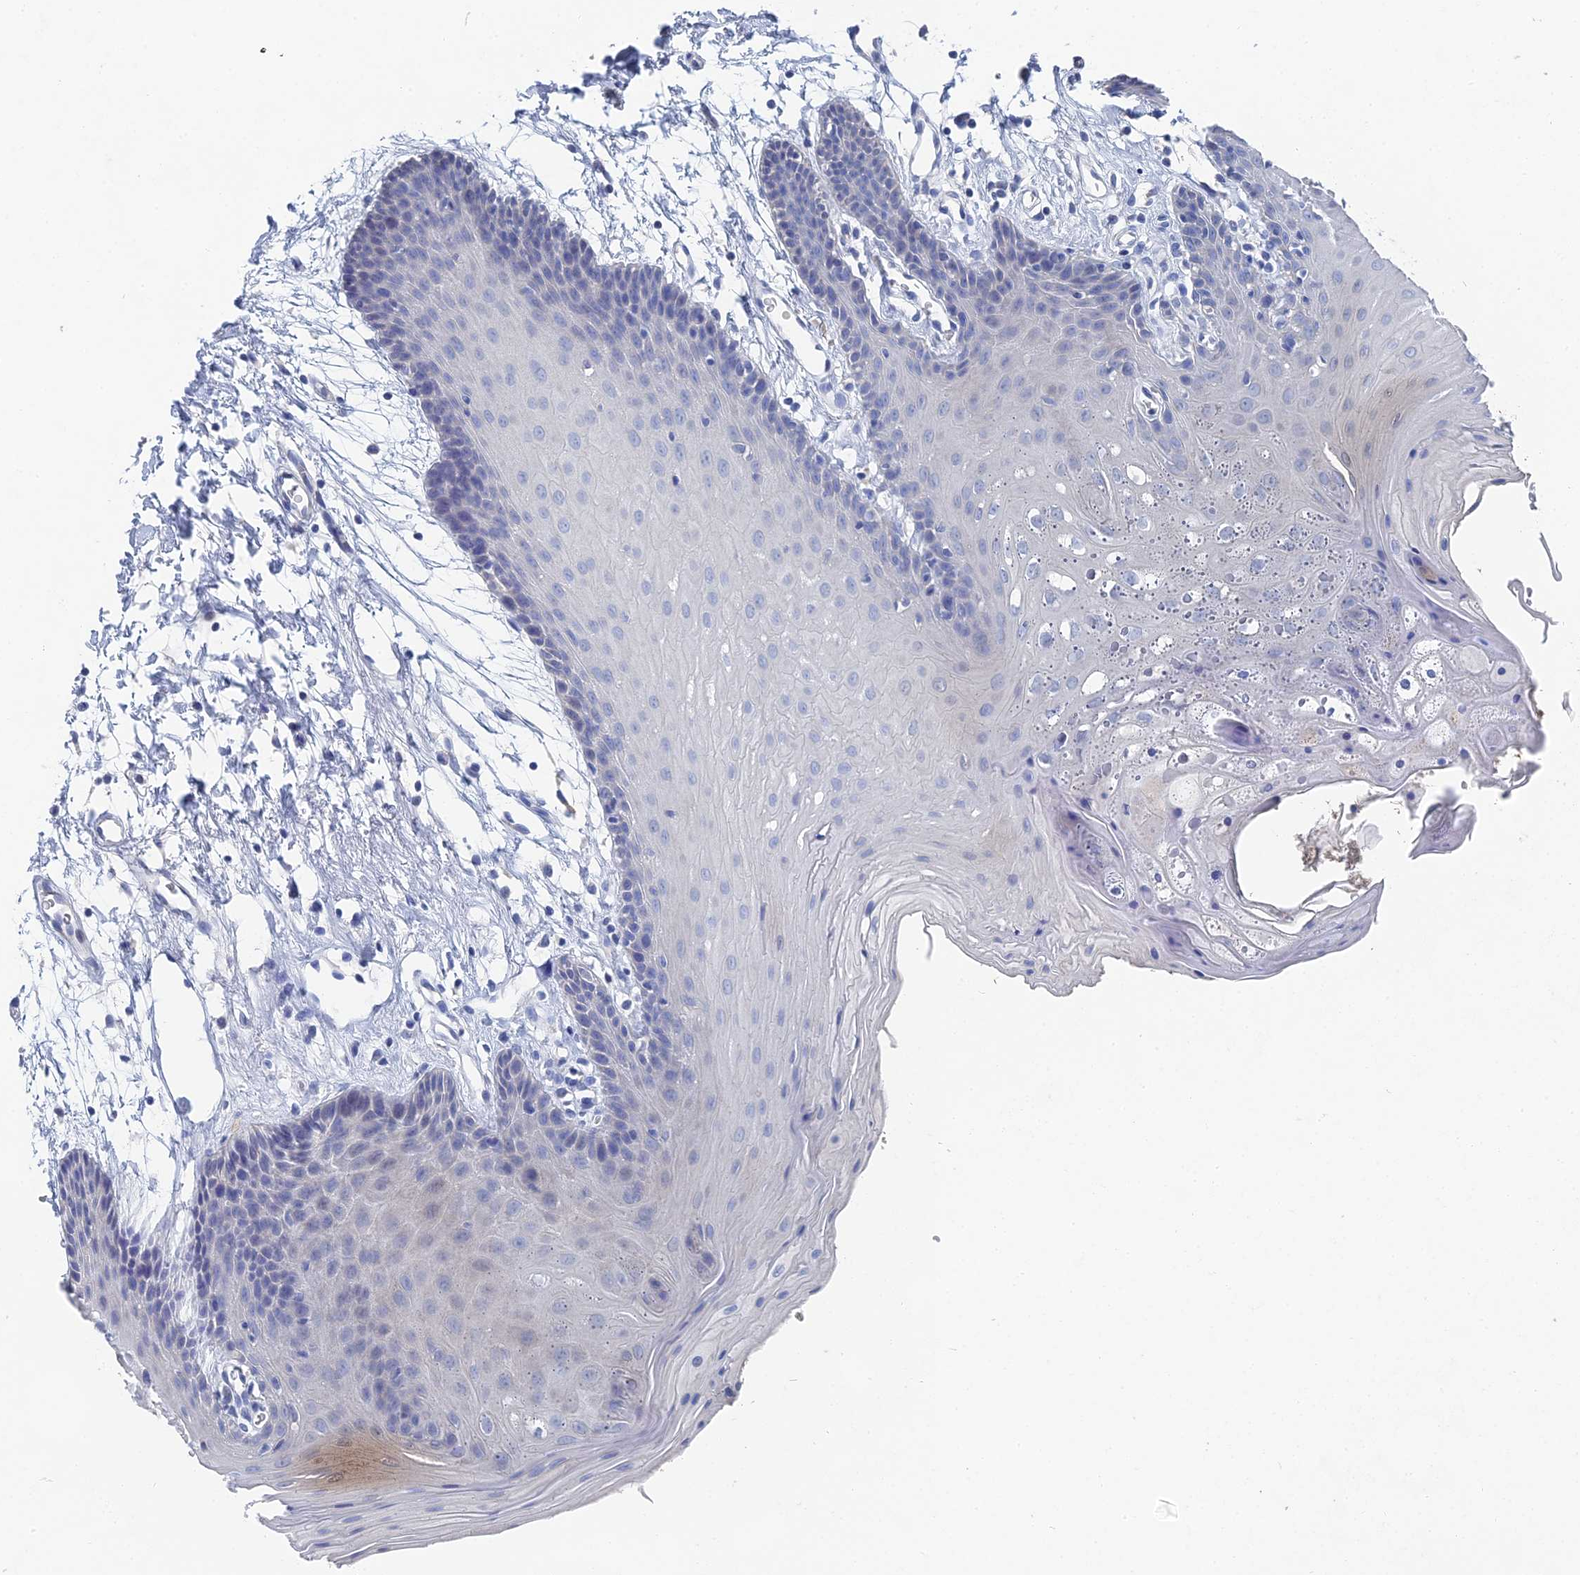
{"staining": {"intensity": "negative", "quantity": "none", "location": "none"}, "tissue": "oral mucosa", "cell_type": "Squamous epithelial cells", "image_type": "normal", "snomed": [{"axis": "morphology", "description": "Normal tissue, NOS"}, {"axis": "topography", "description": "Skeletal muscle"}, {"axis": "topography", "description": "Oral tissue"}, {"axis": "topography", "description": "Salivary gland"}, {"axis": "topography", "description": "Peripheral nerve tissue"}], "caption": "High power microscopy image of an immunohistochemistry (IHC) image of unremarkable oral mucosa, revealing no significant staining in squamous epithelial cells.", "gene": "GFAP", "patient": {"sex": "male", "age": 54}}